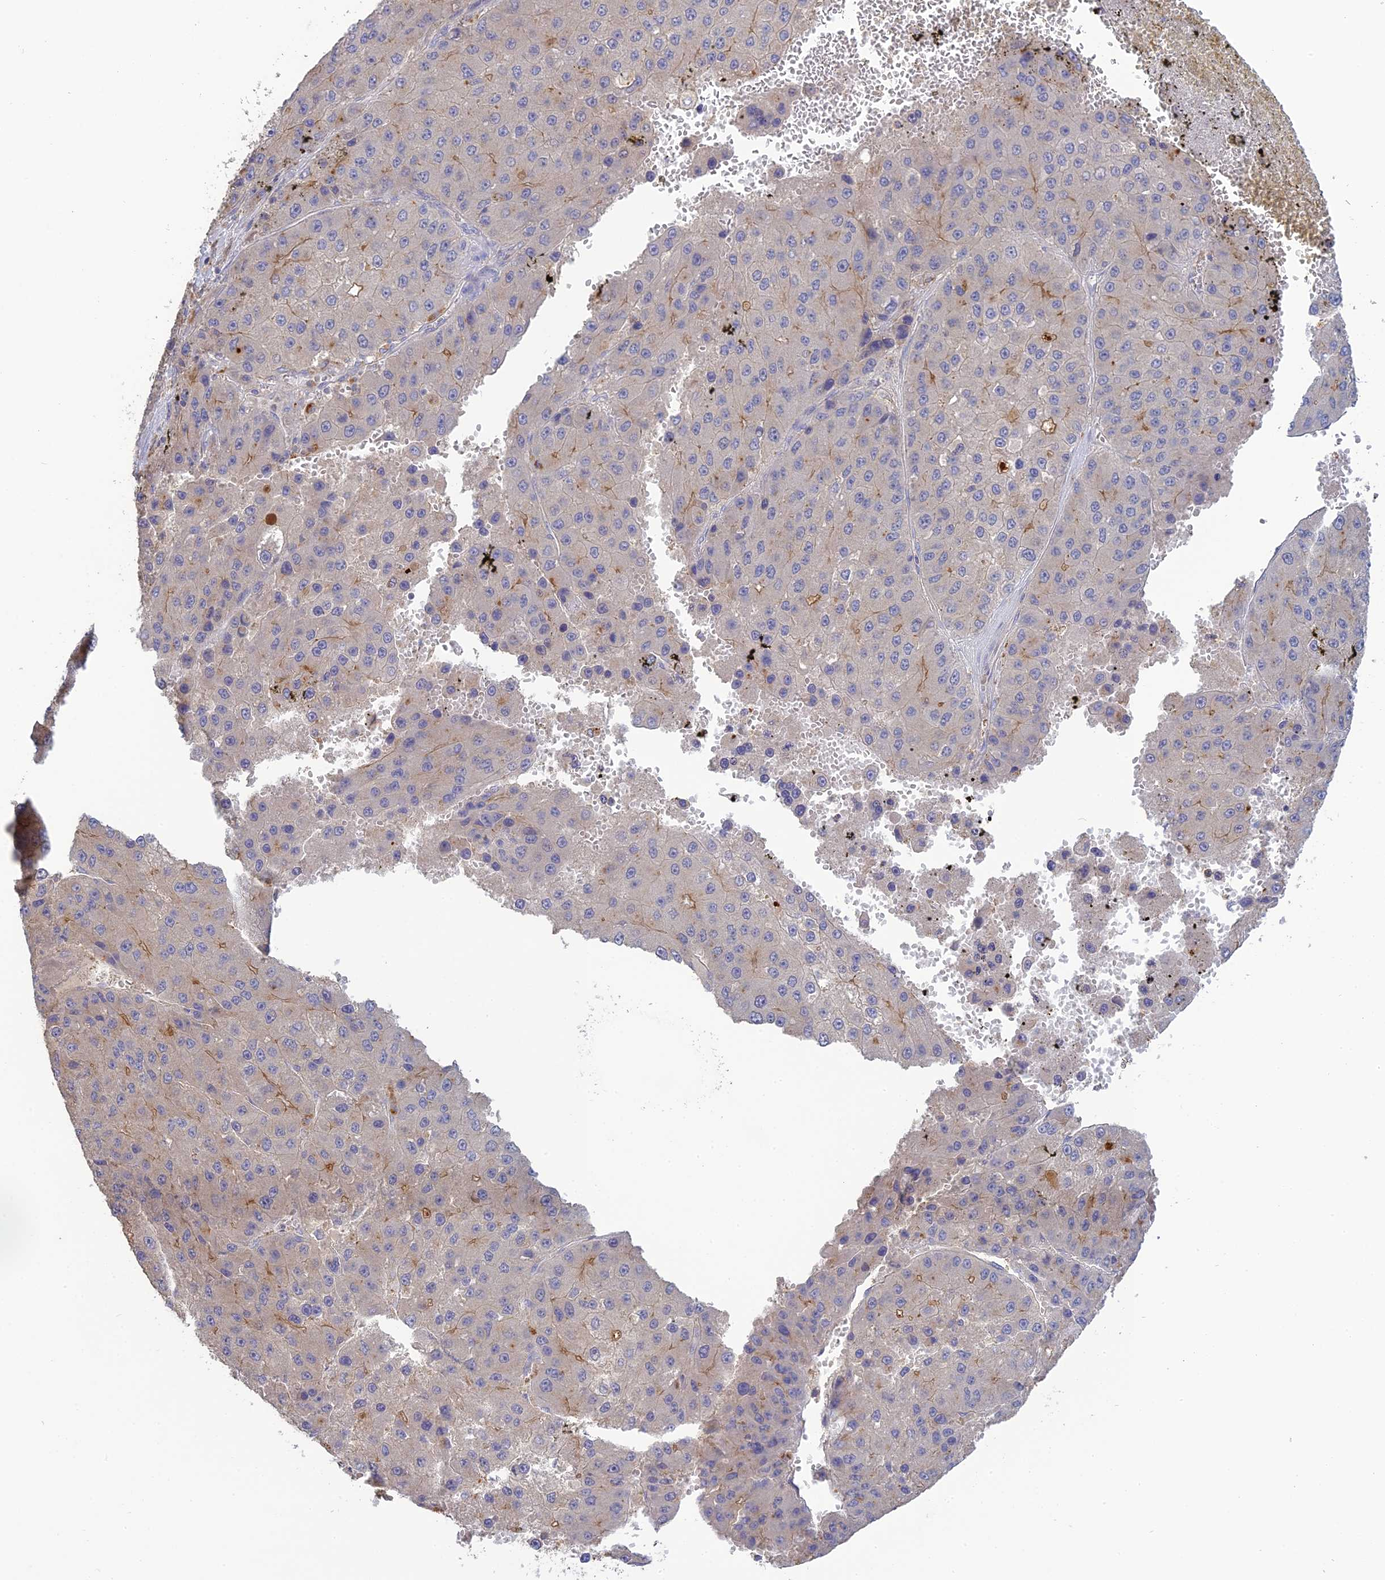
{"staining": {"intensity": "weak", "quantity": "<25%", "location": "cytoplasmic/membranous"}, "tissue": "liver cancer", "cell_type": "Tumor cells", "image_type": "cancer", "snomed": [{"axis": "morphology", "description": "Carcinoma, Hepatocellular, NOS"}, {"axis": "topography", "description": "Liver"}], "caption": "Tumor cells are negative for brown protein staining in liver cancer (hepatocellular carcinoma).", "gene": "SFT2D2", "patient": {"sex": "female", "age": 73}}